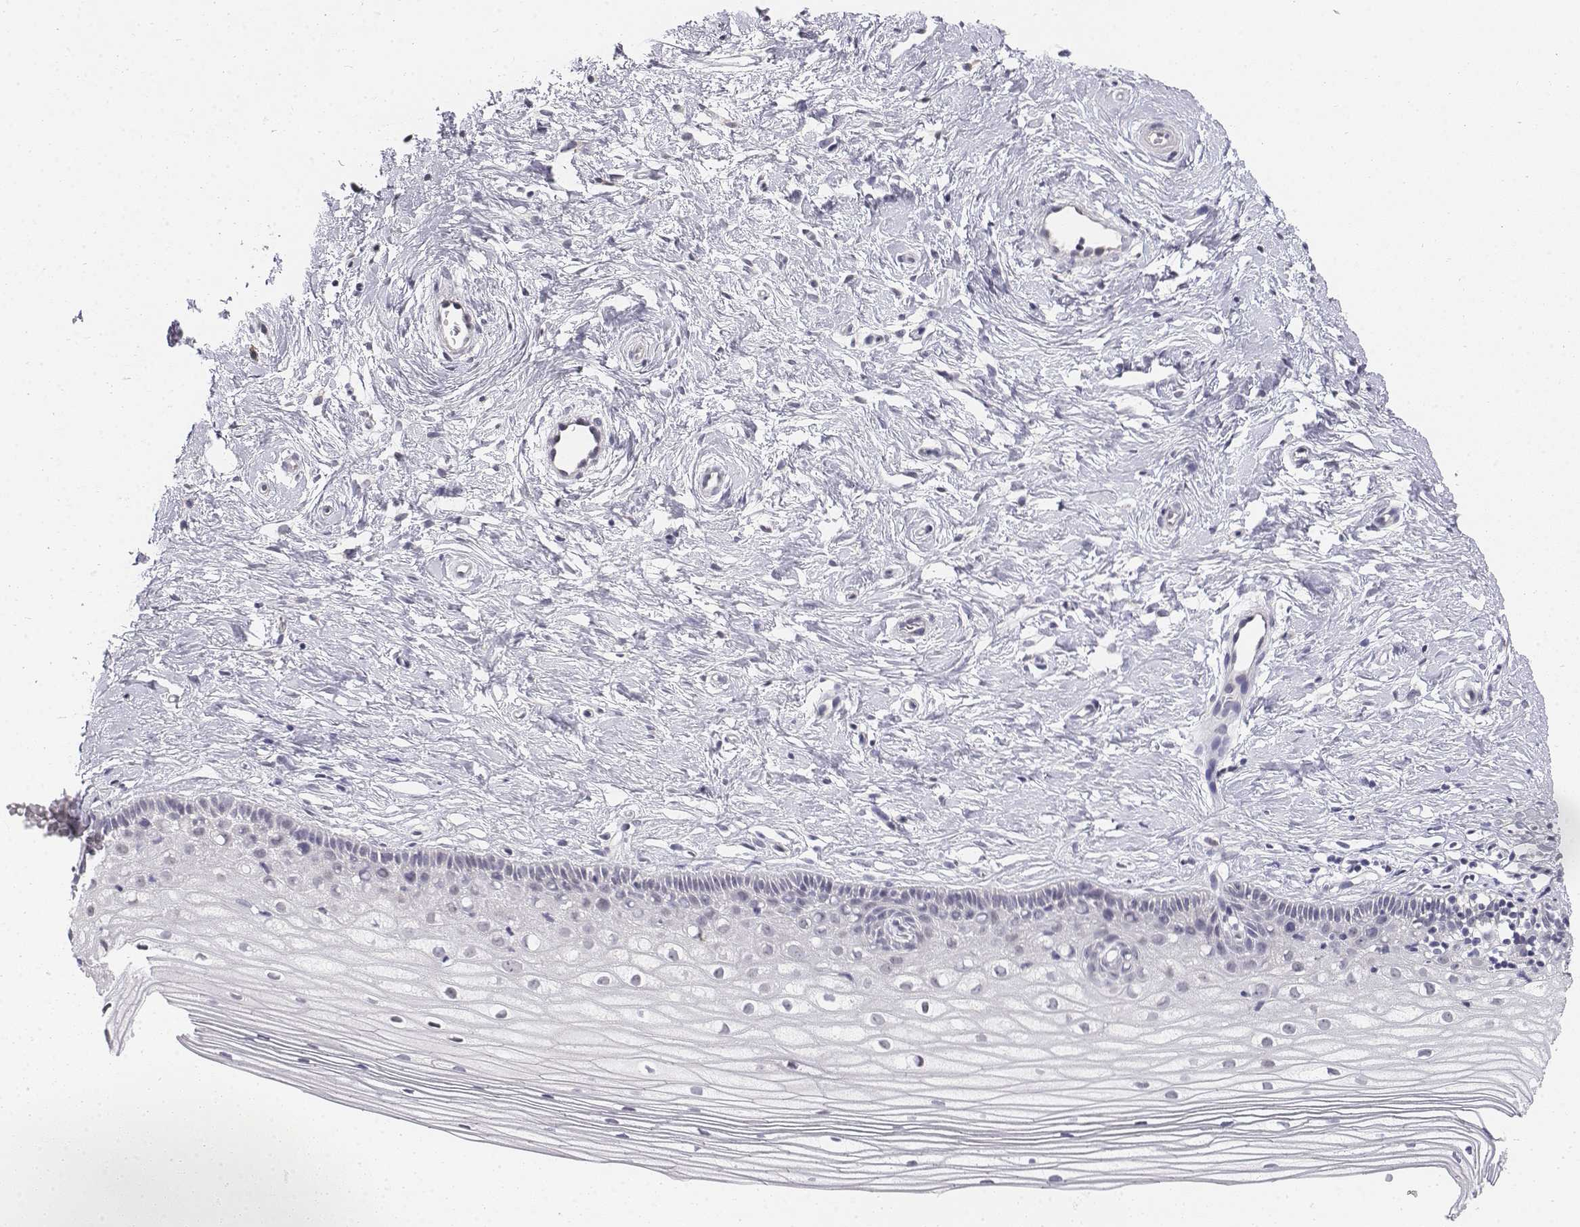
{"staining": {"intensity": "negative", "quantity": "none", "location": "none"}, "tissue": "cervix", "cell_type": "Glandular cells", "image_type": "normal", "snomed": [{"axis": "morphology", "description": "Normal tissue, NOS"}, {"axis": "topography", "description": "Cervix"}], "caption": "Immunohistochemistry of normal human cervix reveals no positivity in glandular cells.", "gene": "PENK", "patient": {"sex": "female", "age": 40}}